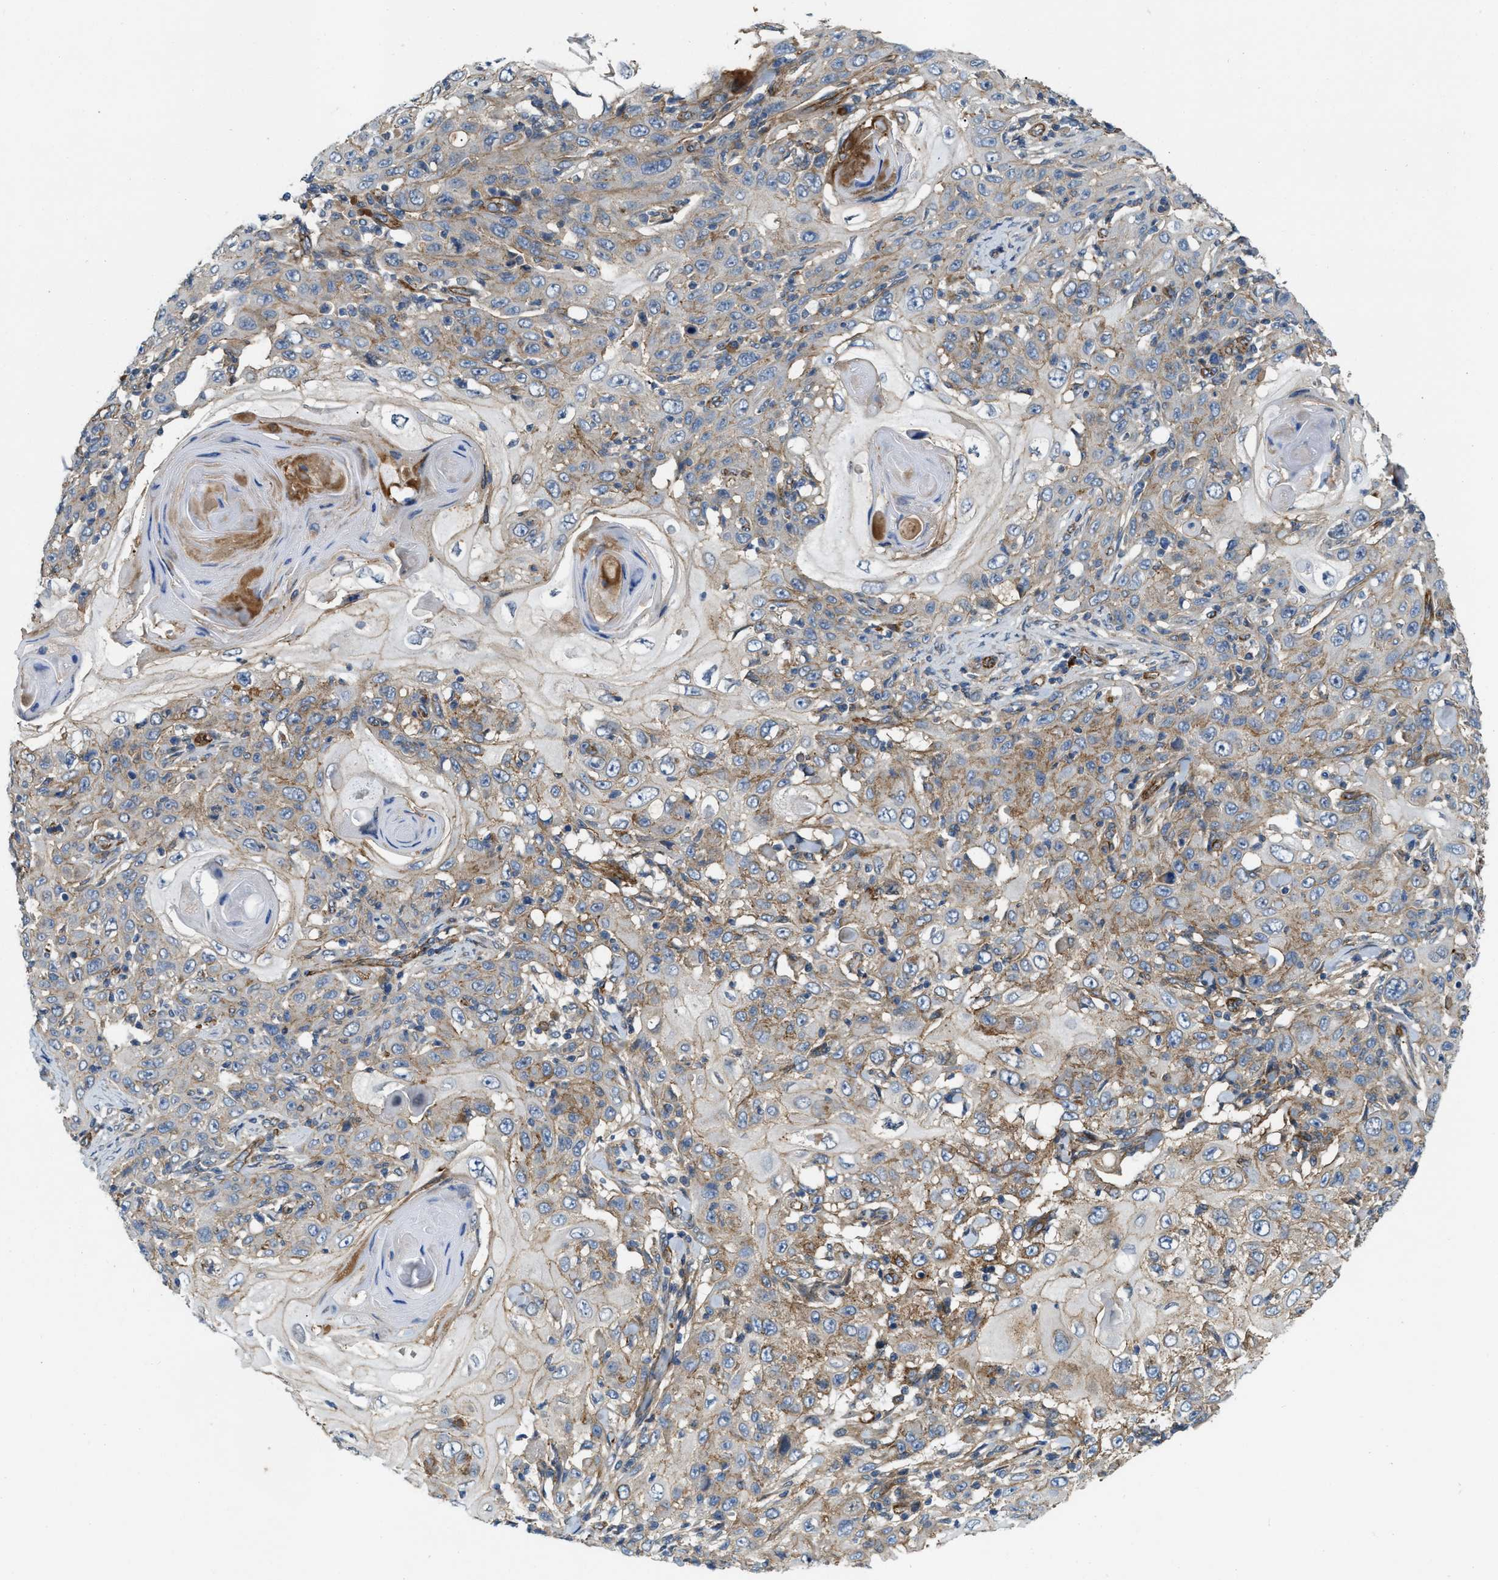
{"staining": {"intensity": "moderate", "quantity": "25%-75%", "location": "cytoplasmic/membranous"}, "tissue": "skin cancer", "cell_type": "Tumor cells", "image_type": "cancer", "snomed": [{"axis": "morphology", "description": "Squamous cell carcinoma, NOS"}, {"axis": "topography", "description": "Skin"}], "caption": "Skin cancer was stained to show a protein in brown. There is medium levels of moderate cytoplasmic/membranous expression in approximately 25%-75% of tumor cells. (DAB (3,3'-diaminobenzidine) IHC with brightfield microscopy, high magnification).", "gene": "ERC1", "patient": {"sex": "female", "age": 88}}